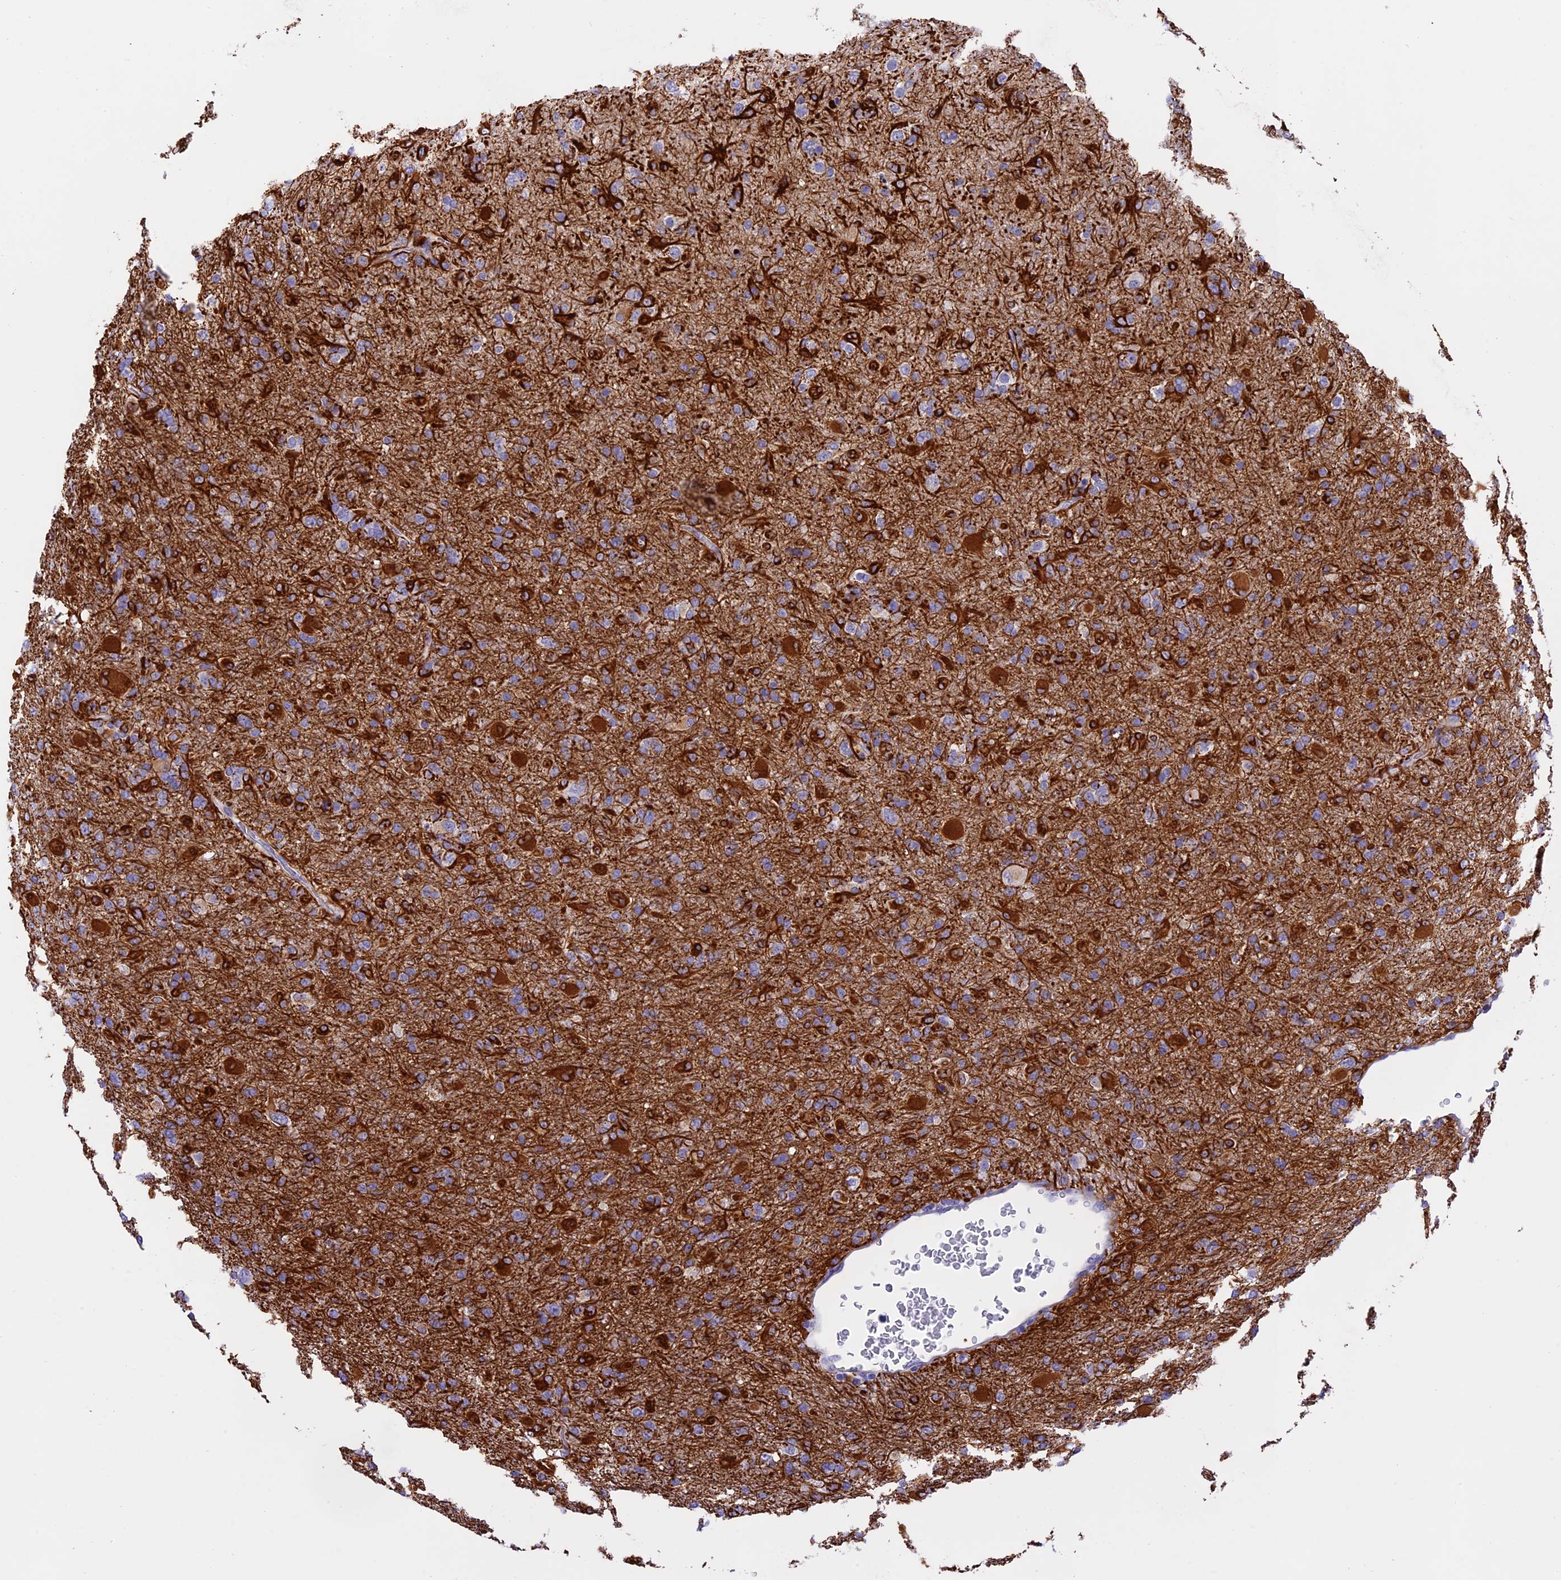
{"staining": {"intensity": "negative", "quantity": "none", "location": "none"}, "tissue": "glioma", "cell_type": "Tumor cells", "image_type": "cancer", "snomed": [{"axis": "morphology", "description": "Glioma, malignant, Low grade"}, {"axis": "topography", "description": "Brain"}], "caption": "This photomicrograph is of malignant low-grade glioma stained with immunohistochemistry to label a protein in brown with the nuclei are counter-stained blue. There is no staining in tumor cells.", "gene": "C17orf67", "patient": {"sex": "male", "age": 65}}